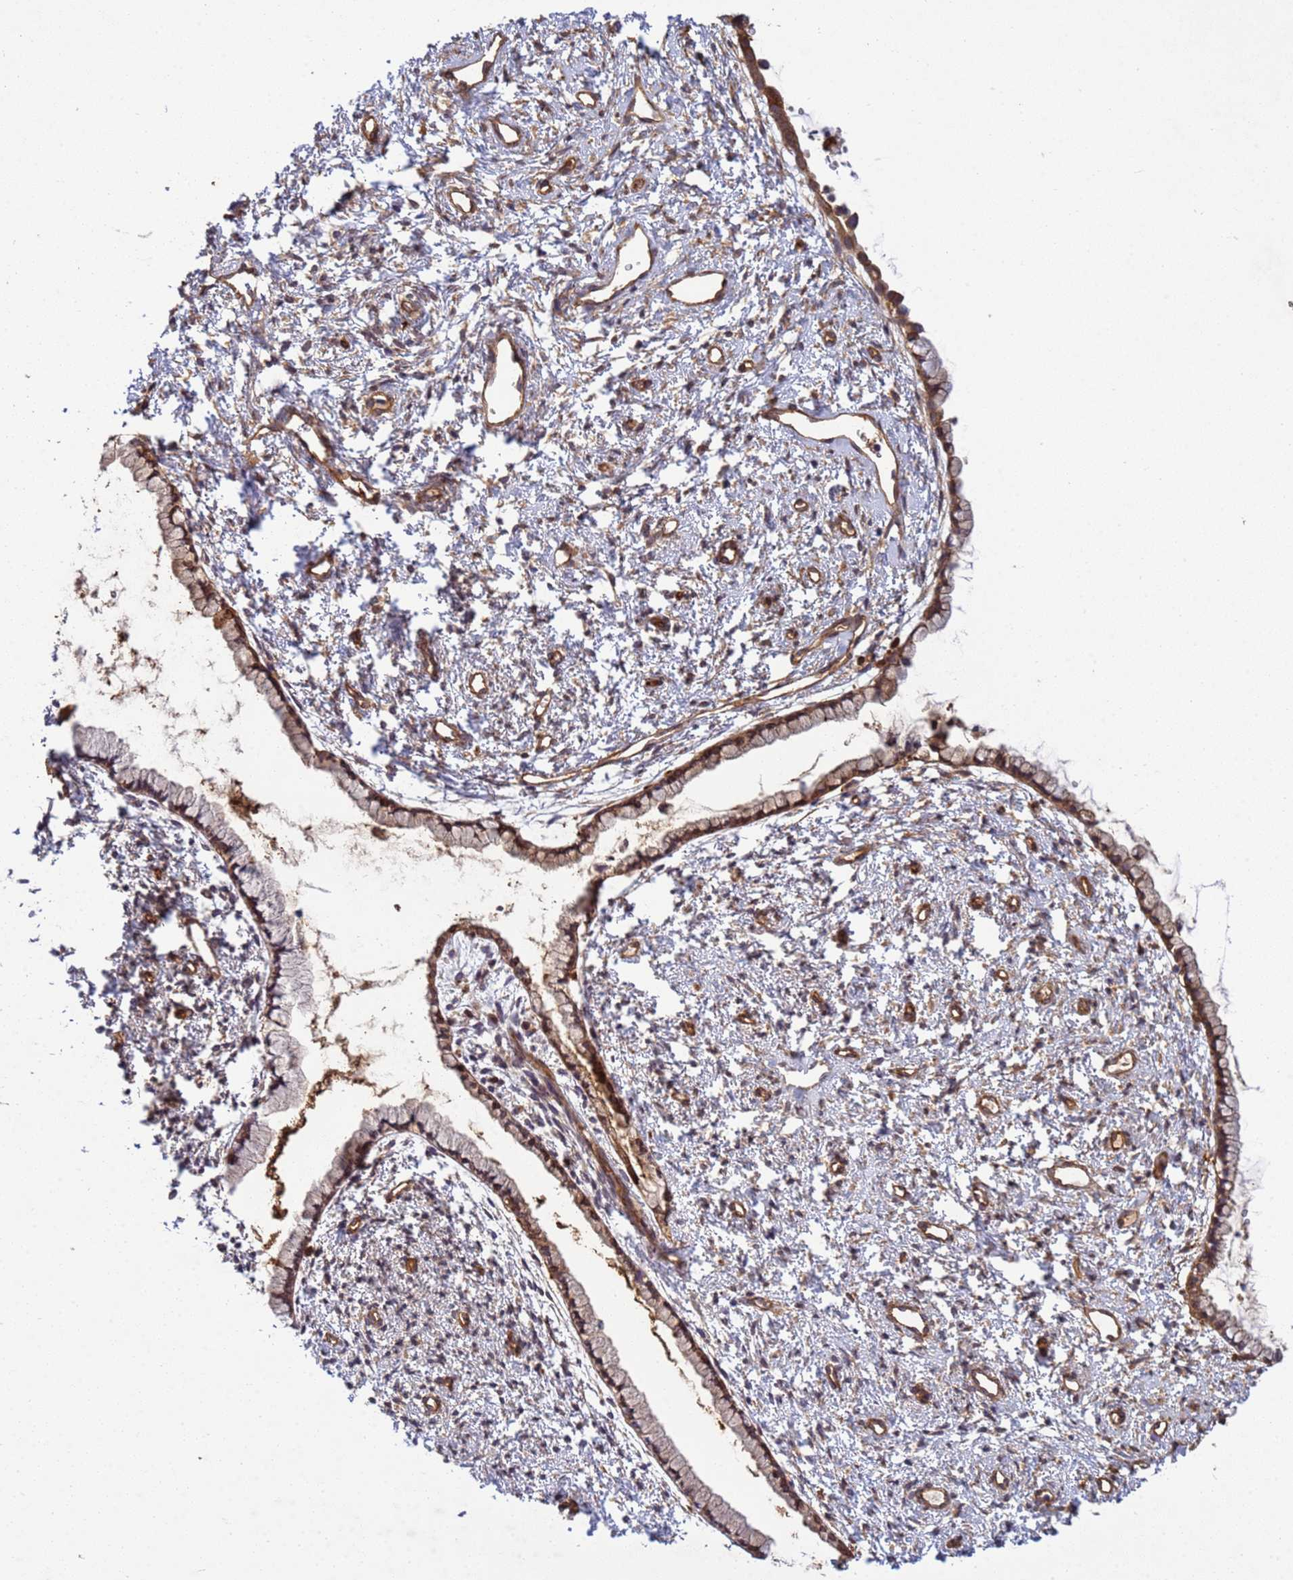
{"staining": {"intensity": "moderate", "quantity": "25%-75%", "location": "cytoplasmic/membranous,nuclear"}, "tissue": "cervix", "cell_type": "Glandular cells", "image_type": "normal", "snomed": [{"axis": "morphology", "description": "Normal tissue, NOS"}, {"axis": "topography", "description": "Cervix"}], "caption": "A histopathology image showing moderate cytoplasmic/membranous,nuclear staining in about 25%-75% of glandular cells in normal cervix, as visualized by brown immunohistochemical staining.", "gene": "C8orf34", "patient": {"sex": "female", "age": 57}}